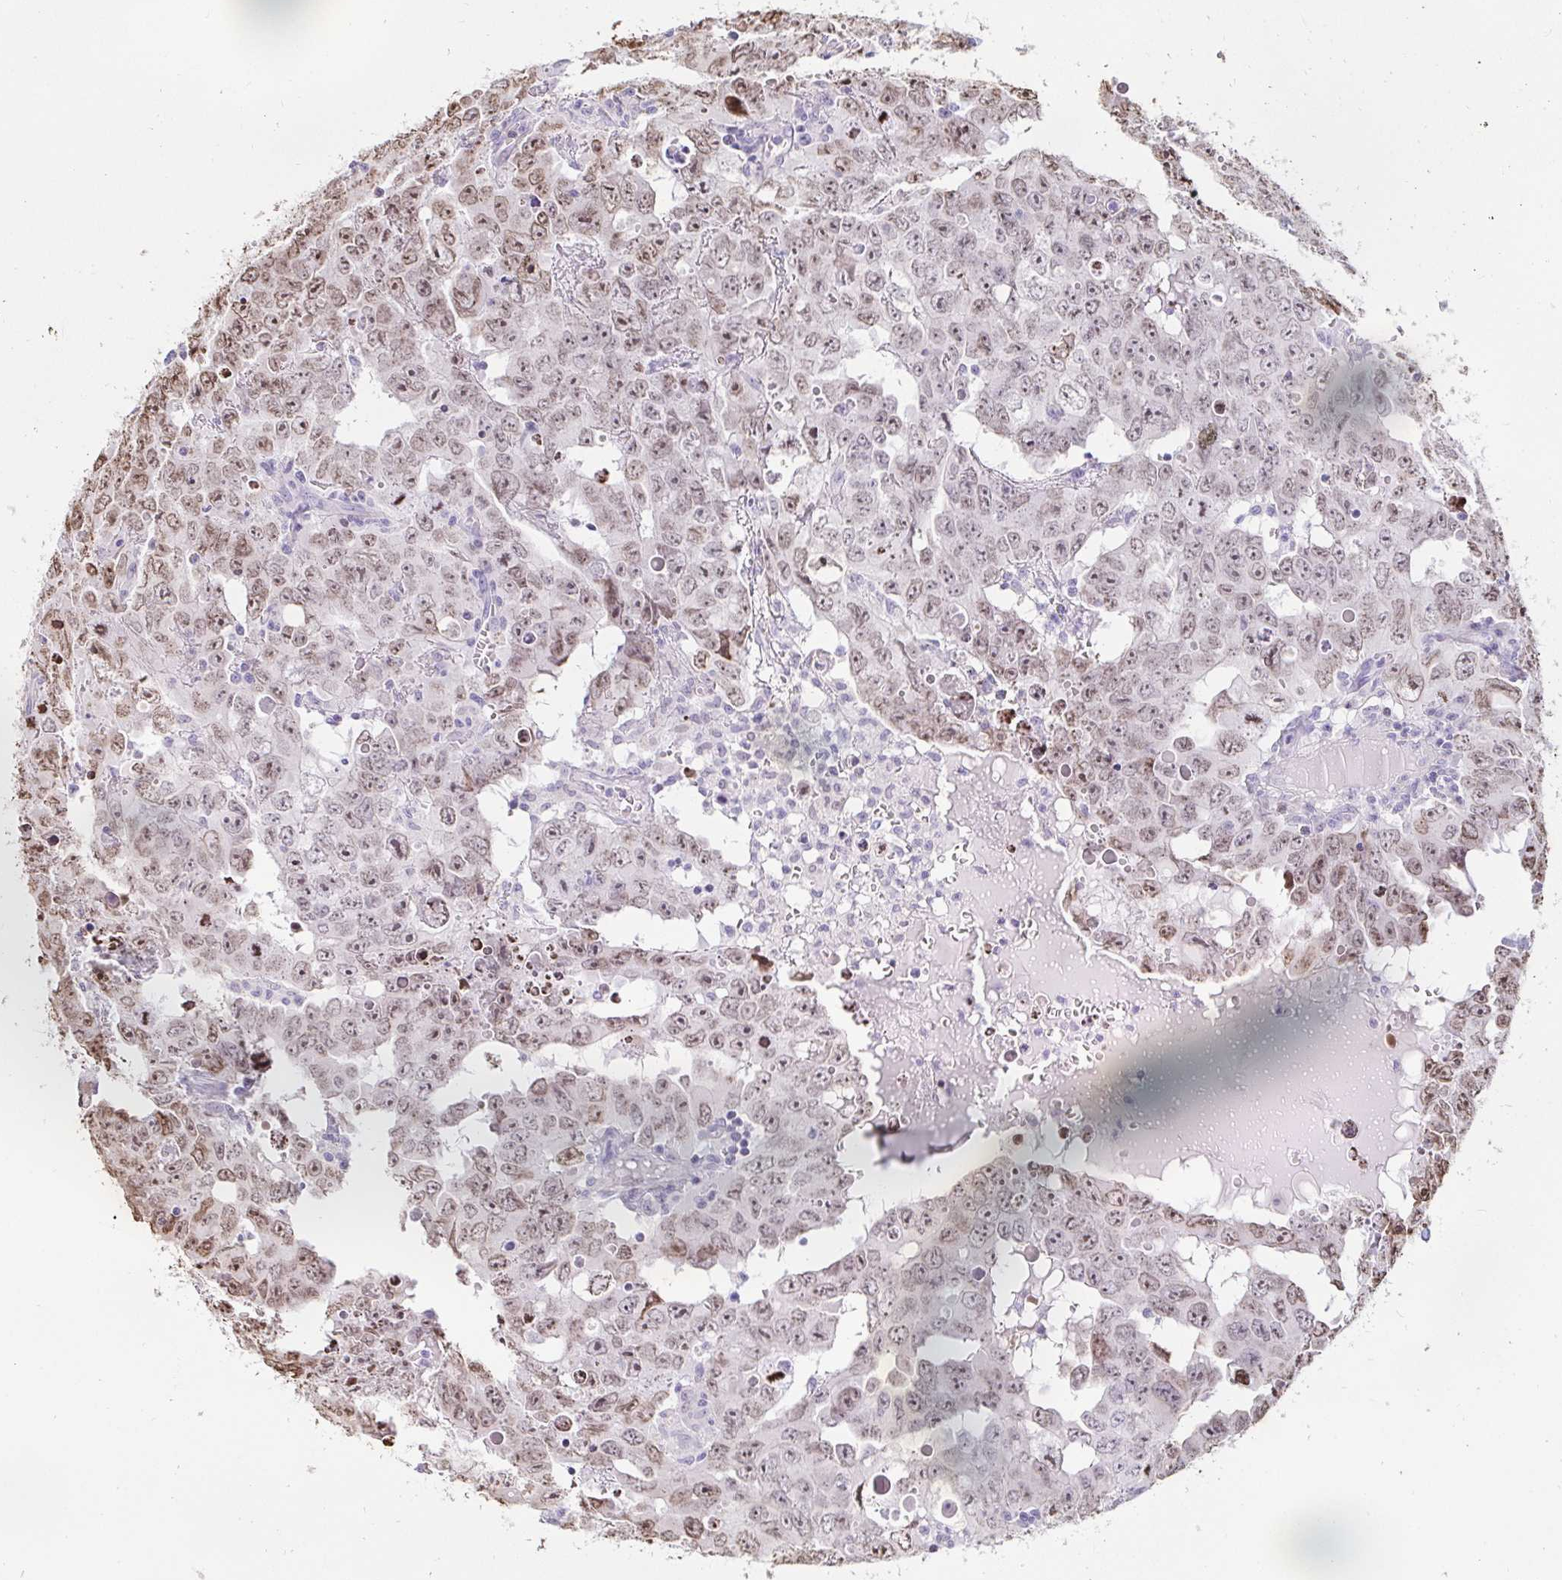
{"staining": {"intensity": "moderate", "quantity": ">75%", "location": "nuclear"}, "tissue": "testis cancer", "cell_type": "Tumor cells", "image_type": "cancer", "snomed": [{"axis": "morphology", "description": "Carcinoma, Embryonal, NOS"}, {"axis": "topography", "description": "Testis"}], "caption": "A histopathology image of human testis cancer (embryonal carcinoma) stained for a protein shows moderate nuclear brown staining in tumor cells. The protein of interest is stained brown, and the nuclei are stained in blue (DAB (3,3'-diaminobenzidine) IHC with brightfield microscopy, high magnification).", "gene": "CAPSL", "patient": {"sex": "male", "age": 22}}